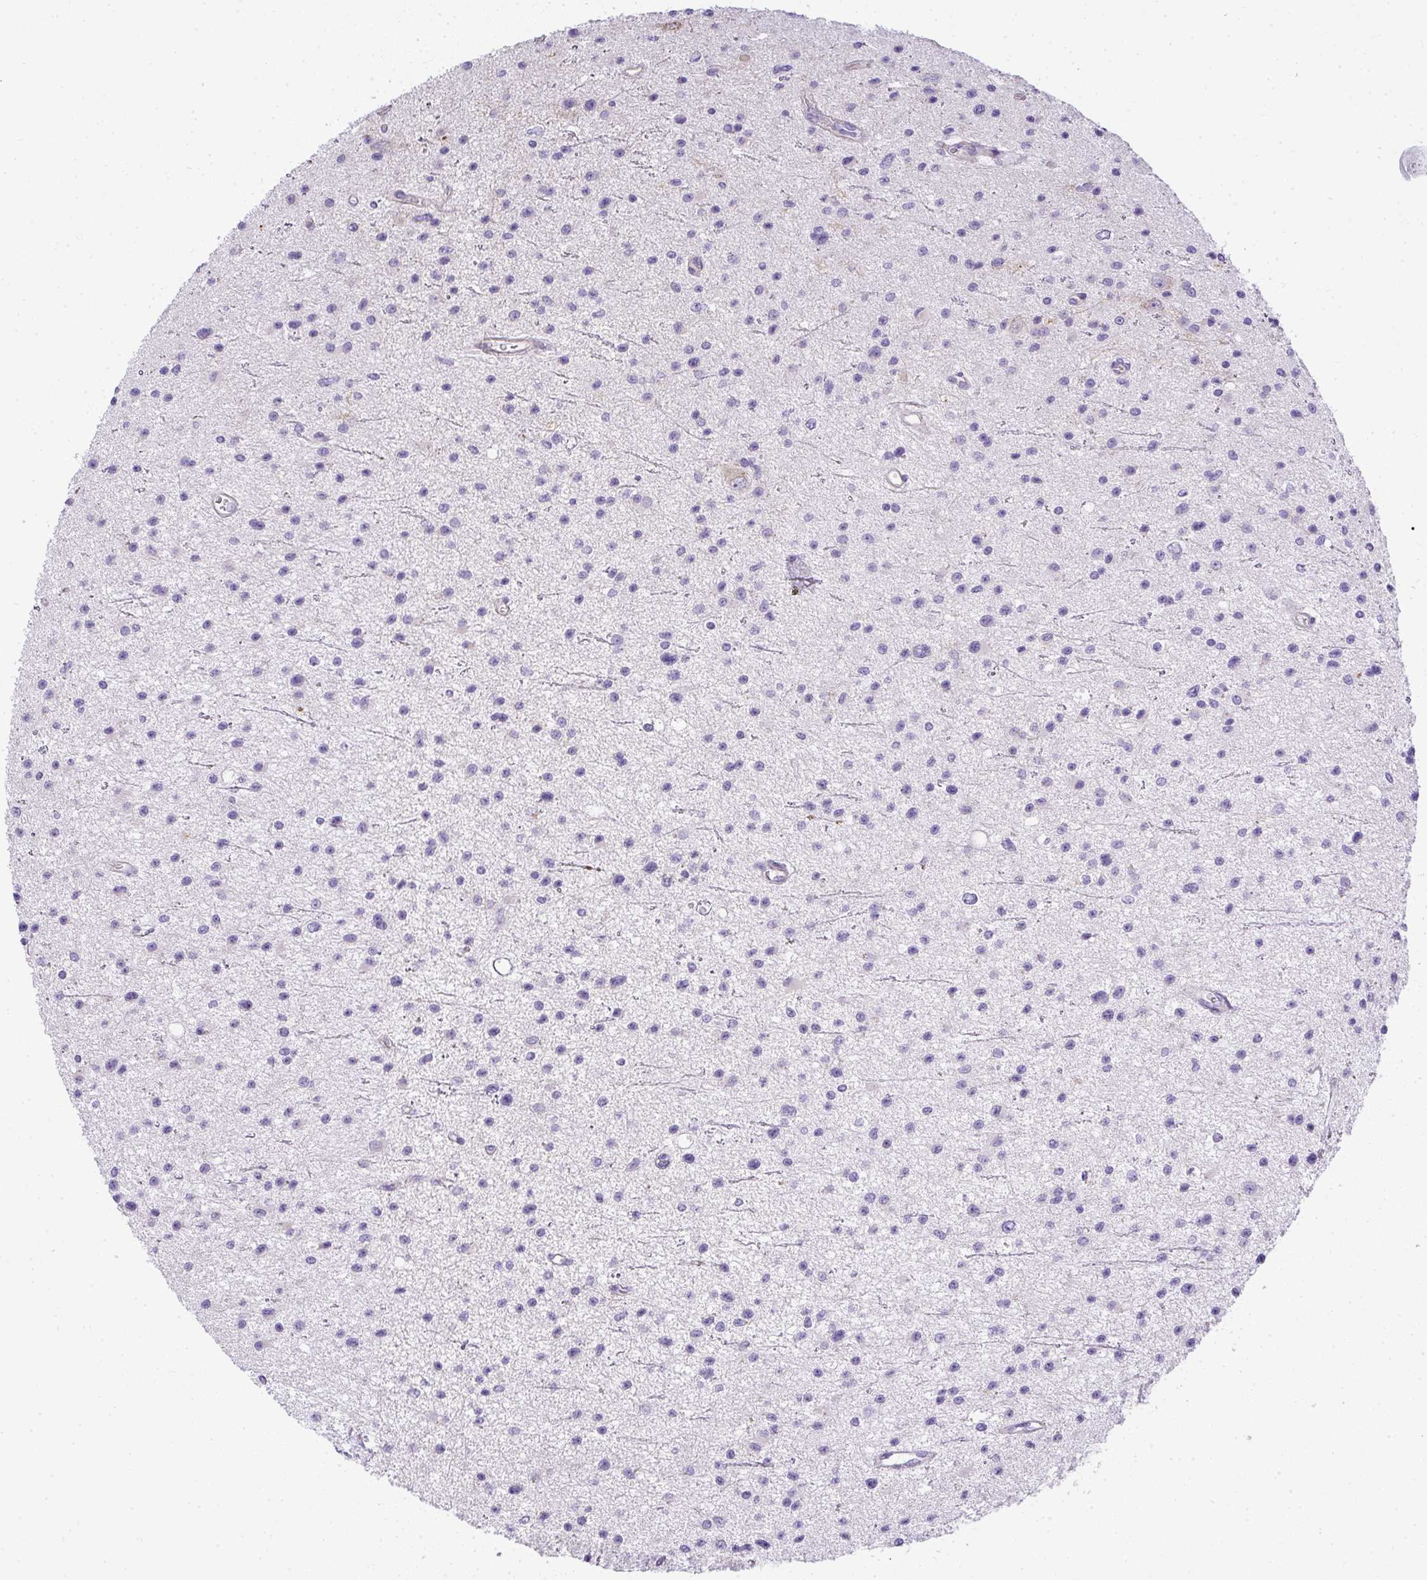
{"staining": {"intensity": "negative", "quantity": "none", "location": "none"}, "tissue": "glioma", "cell_type": "Tumor cells", "image_type": "cancer", "snomed": [{"axis": "morphology", "description": "Glioma, malignant, Low grade"}, {"axis": "topography", "description": "Brain"}], "caption": "There is no significant staining in tumor cells of malignant glioma (low-grade). (Stains: DAB (3,3'-diaminobenzidine) IHC with hematoxylin counter stain, Microscopy: brightfield microscopy at high magnification).", "gene": "PLPPR3", "patient": {"sex": "male", "age": 43}}